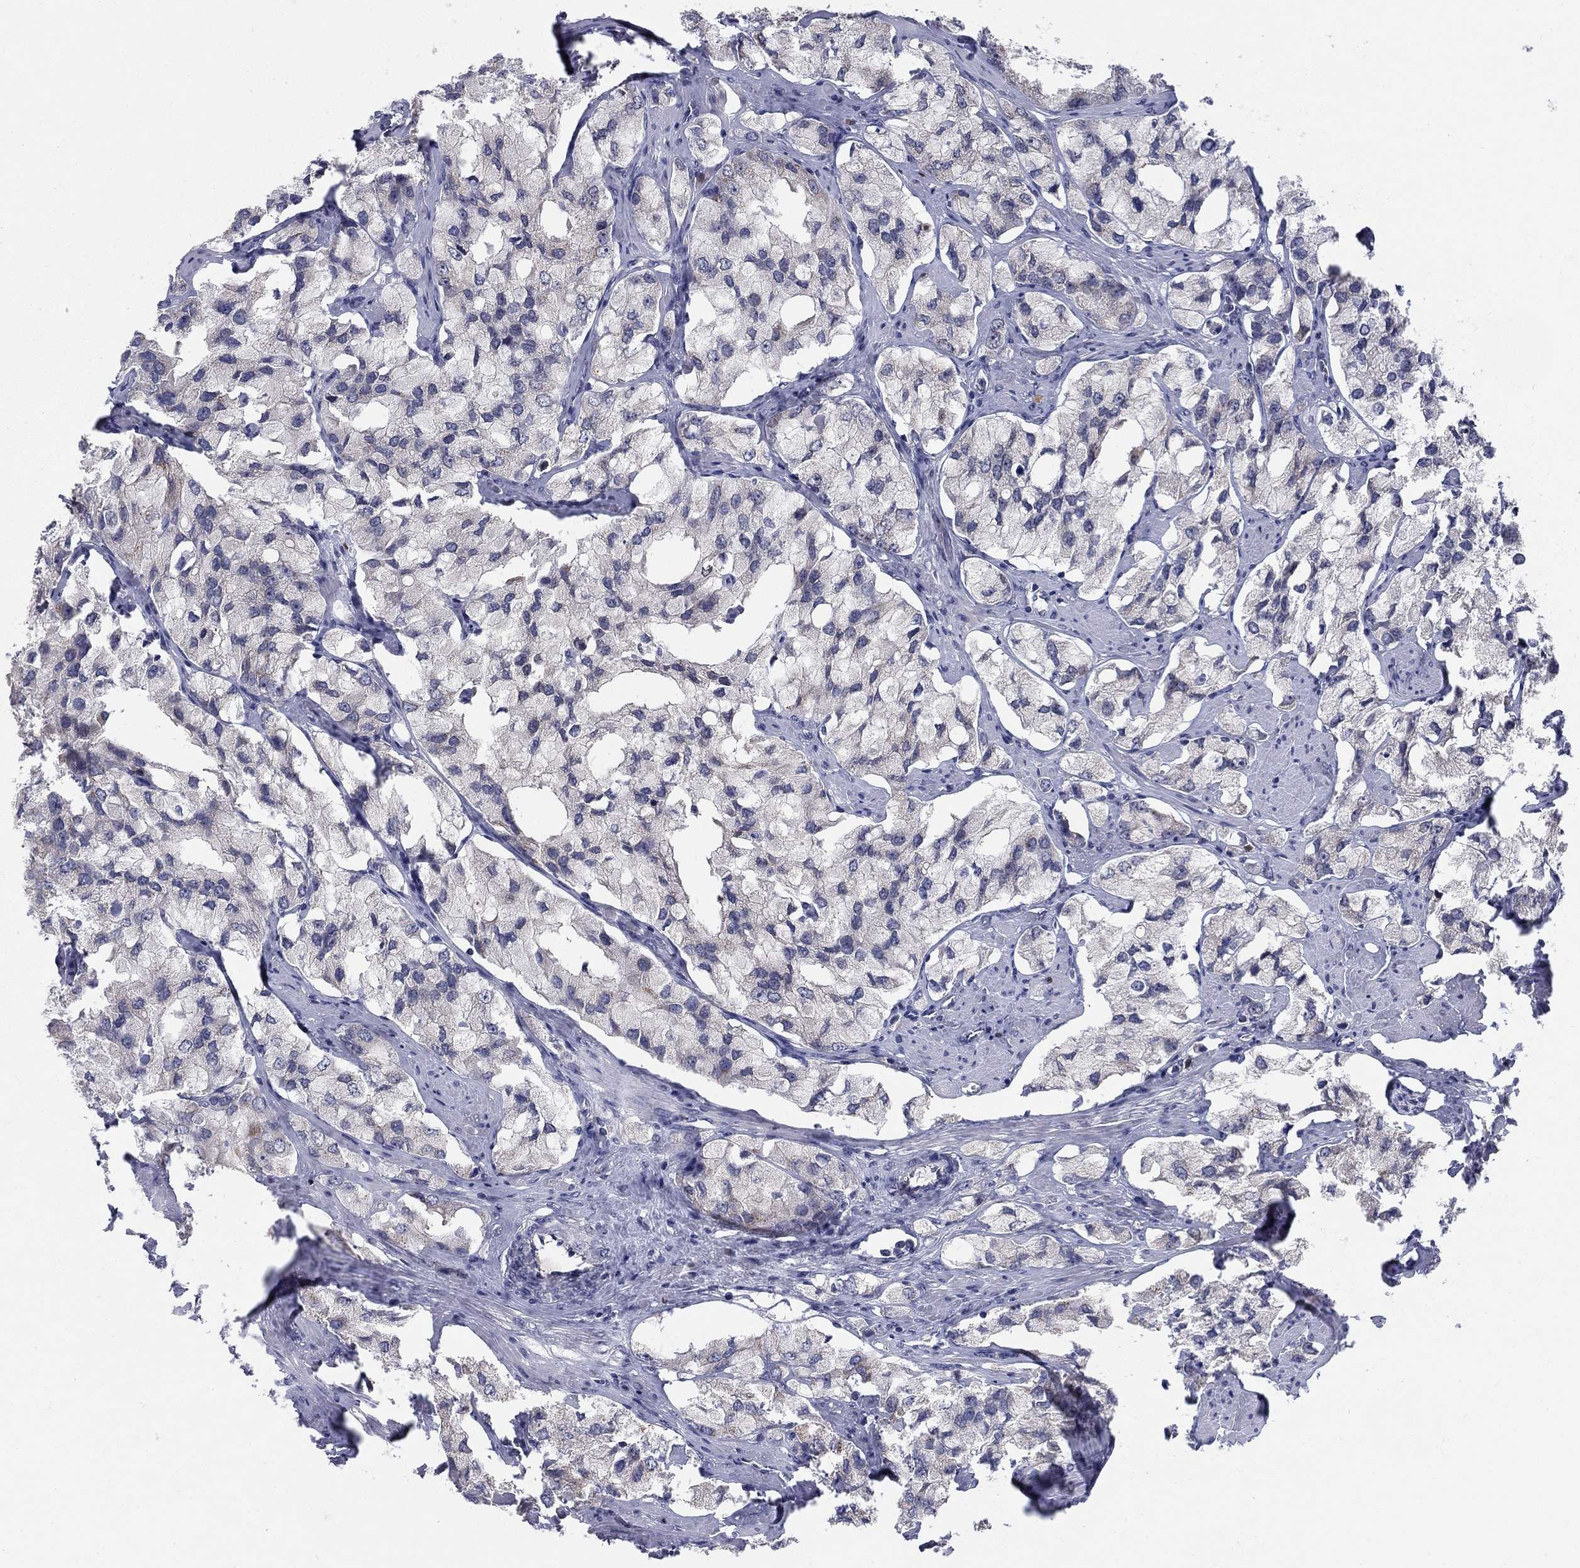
{"staining": {"intensity": "moderate", "quantity": "25%-75%", "location": "cytoplasmic/membranous"}, "tissue": "prostate cancer", "cell_type": "Tumor cells", "image_type": "cancer", "snomed": [{"axis": "morphology", "description": "Adenocarcinoma, NOS"}, {"axis": "topography", "description": "Prostate and seminal vesicle, NOS"}, {"axis": "topography", "description": "Prostate"}], "caption": "Immunohistochemistry (IHC) (DAB) staining of human prostate cancer (adenocarcinoma) exhibits moderate cytoplasmic/membranous protein staining in approximately 25%-75% of tumor cells.", "gene": "PANK3", "patient": {"sex": "male", "age": 64}}